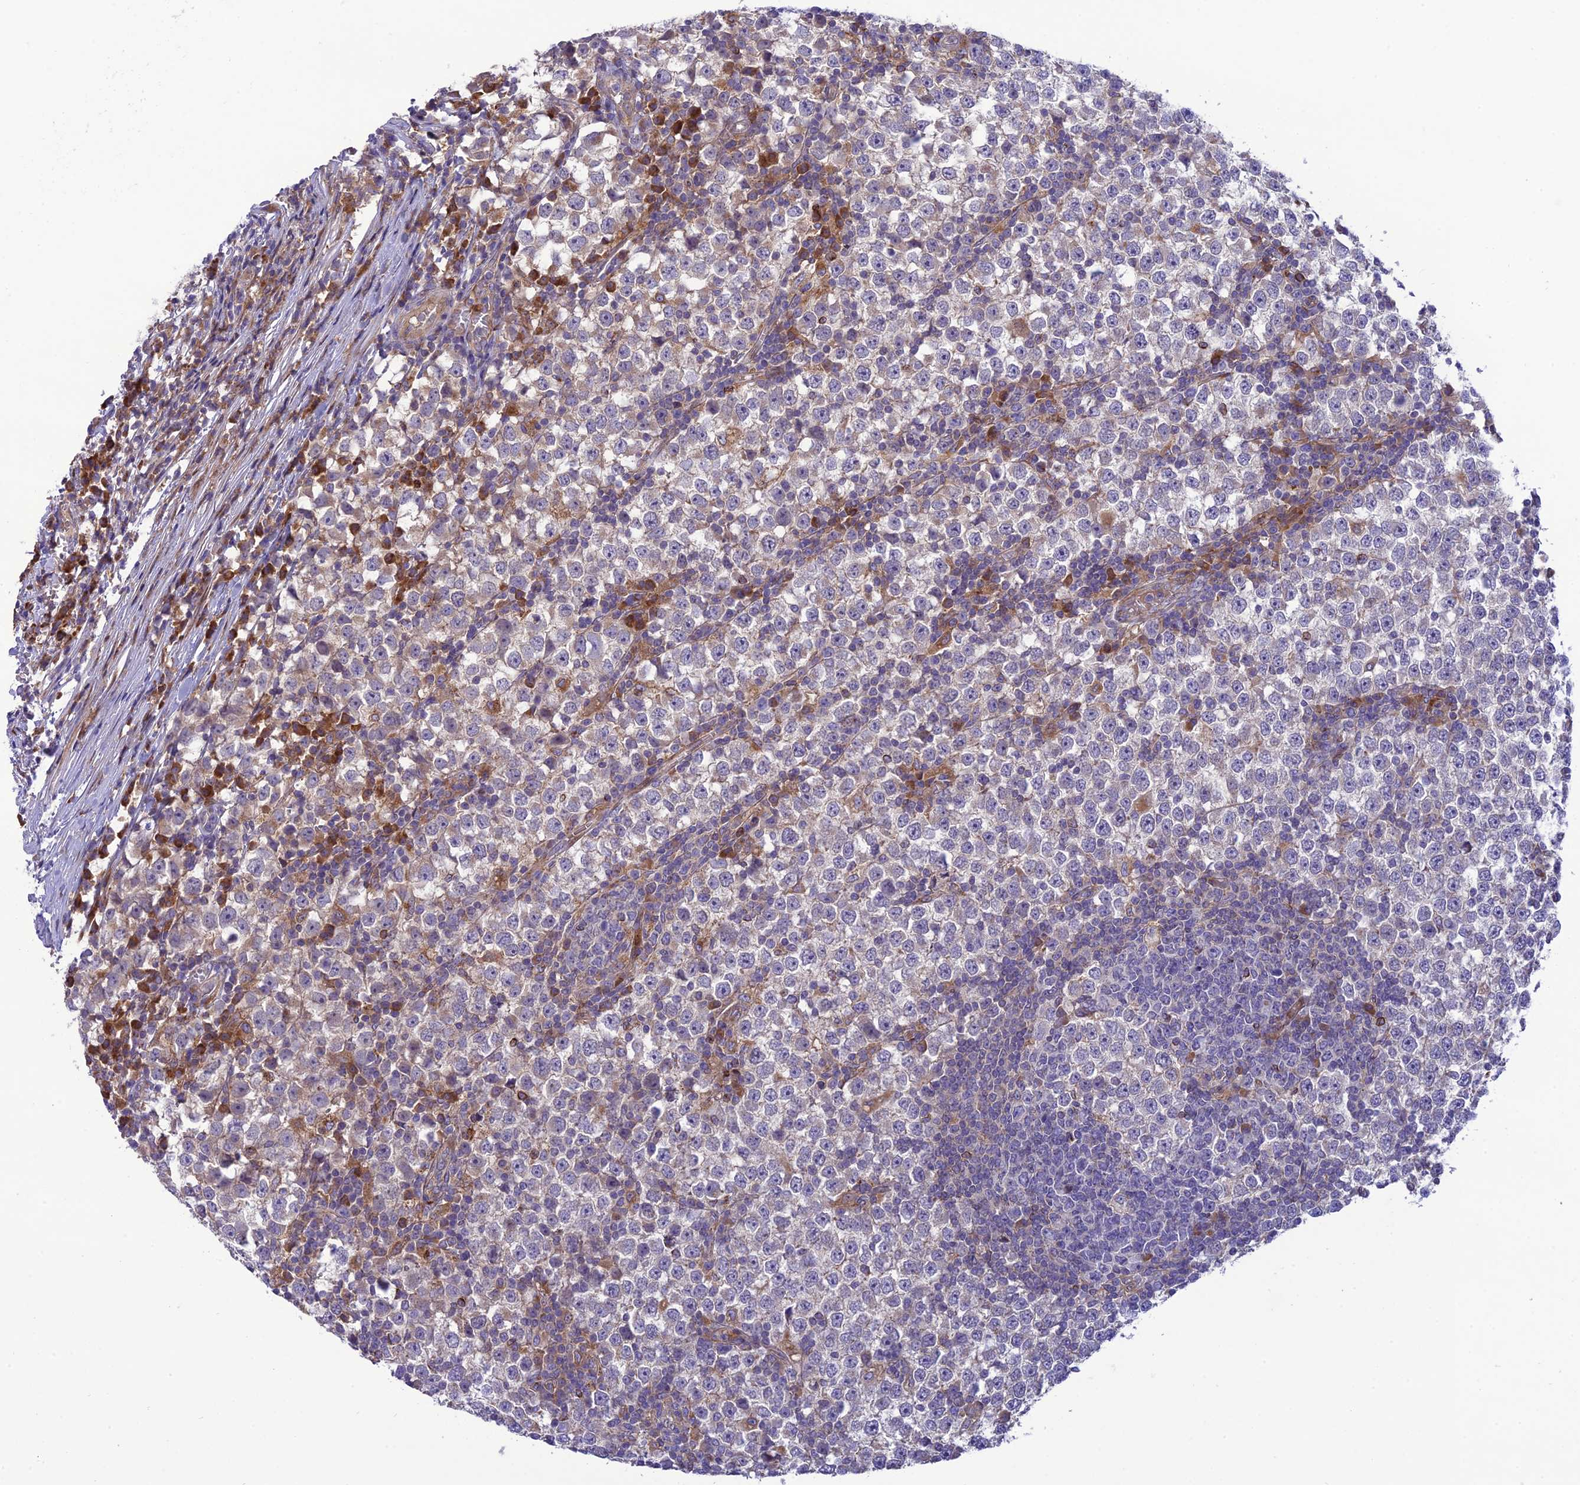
{"staining": {"intensity": "weak", "quantity": "<25%", "location": "cytoplasmic/membranous"}, "tissue": "testis cancer", "cell_type": "Tumor cells", "image_type": "cancer", "snomed": [{"axis": "morphology", "description": "Seminoma, NOS"}, {"axis": "topography", "description": "Testis"}], "caption": "Immunohistochemical staining of human testis seminoma exhibits no significant staining in tumor cells.", "gene": "JMY", "patient": {"sex": "male", "age": 65}}